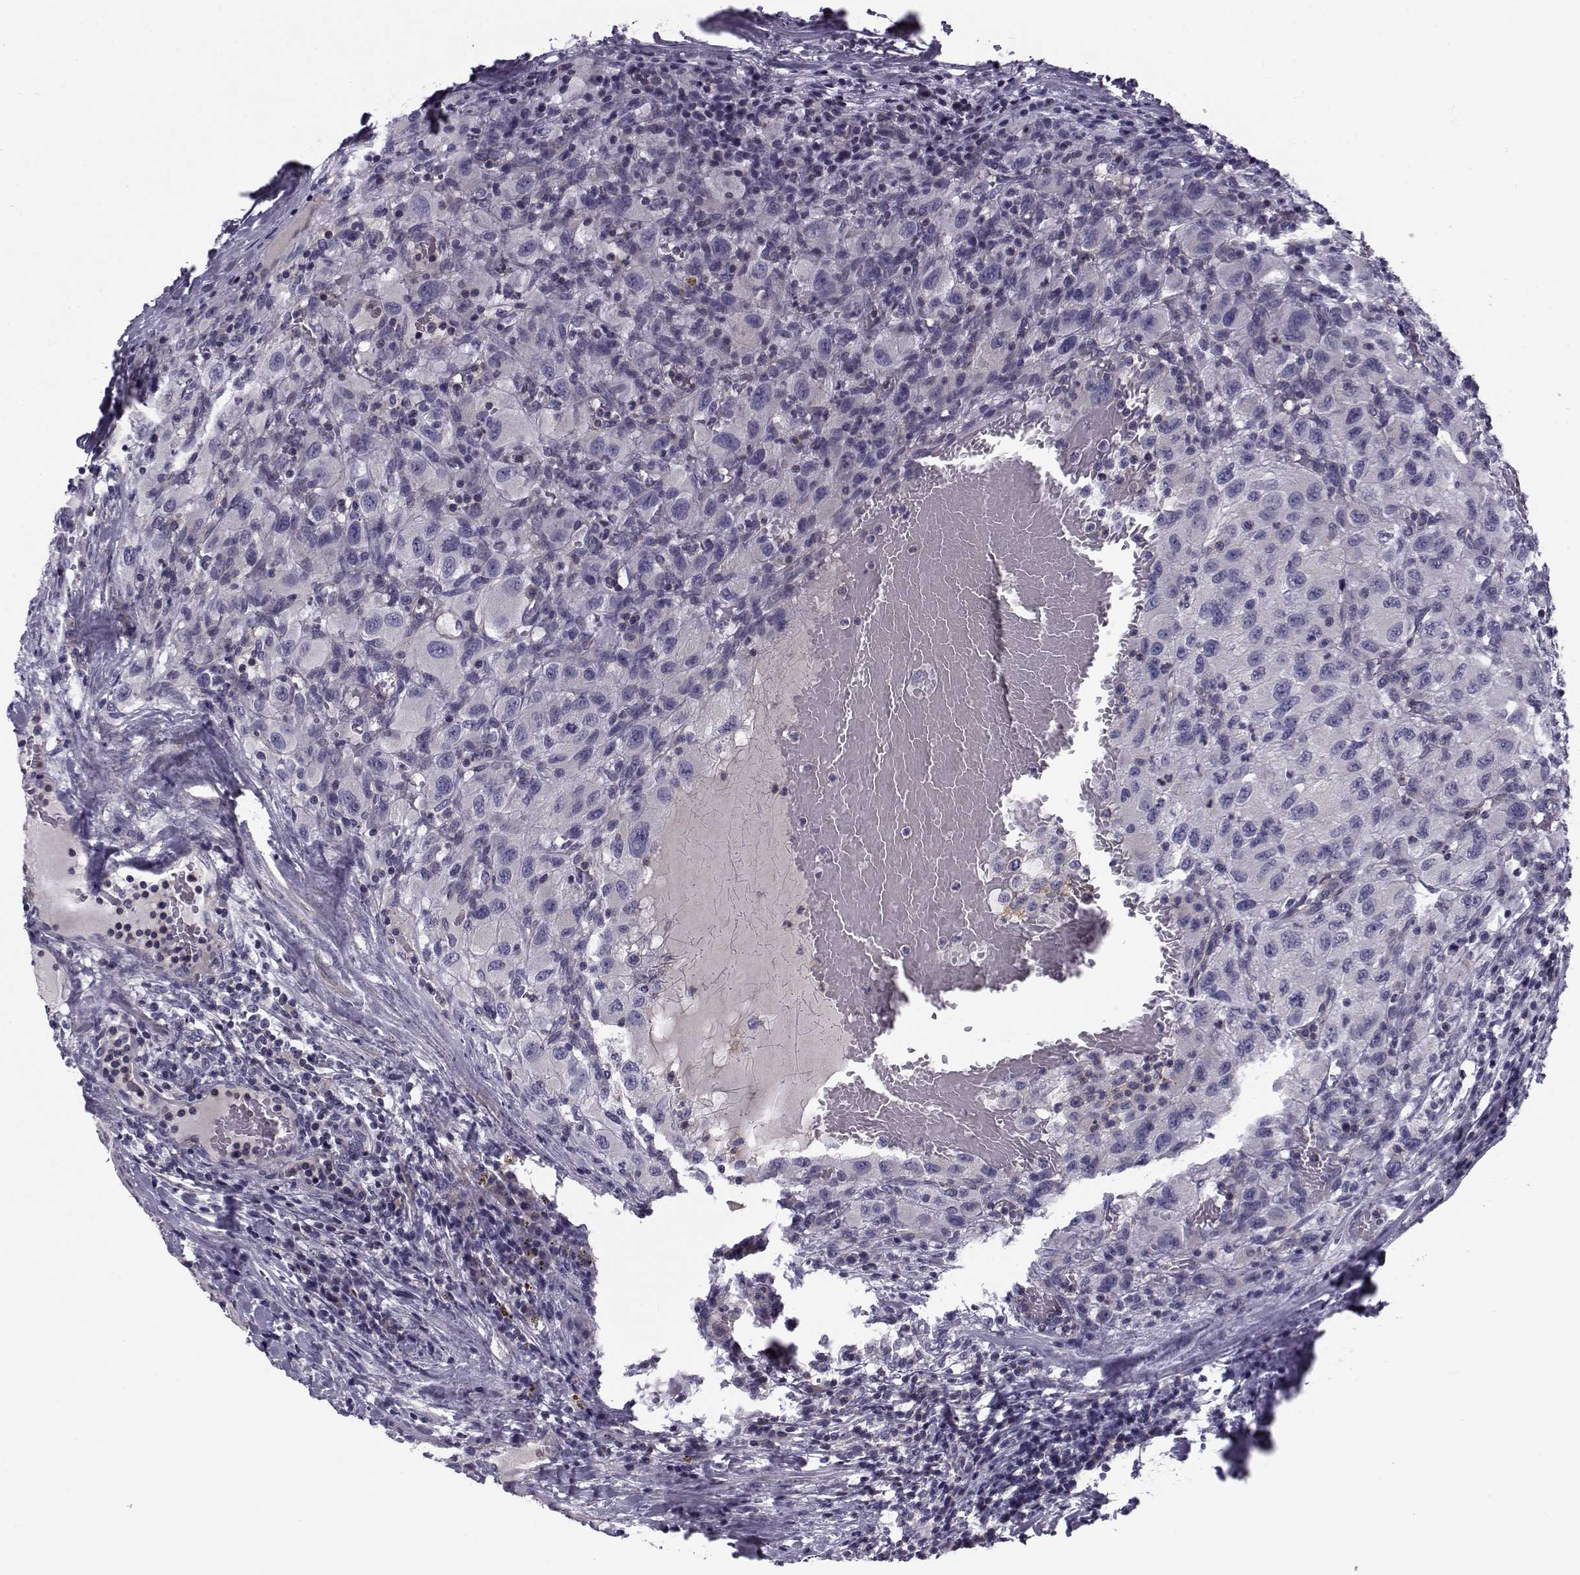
{"staining": {"intensity": "negative", "quantity": "none", "location": "none"}, "tissue": "renal cancer", "cell_type": "Tumor cells", "image_type": "cancer", "snomed": [{"axis": "morphology", "description": "Adenocarcinoma, NOS"}, {"axis": "topography", "description": "Kidney"}], "caption": "Protein analysis of renal cancer shows no significant expression in tumor cells.", "gene": "LRRC27", "patient": {"sex": "female", "age": 67}}